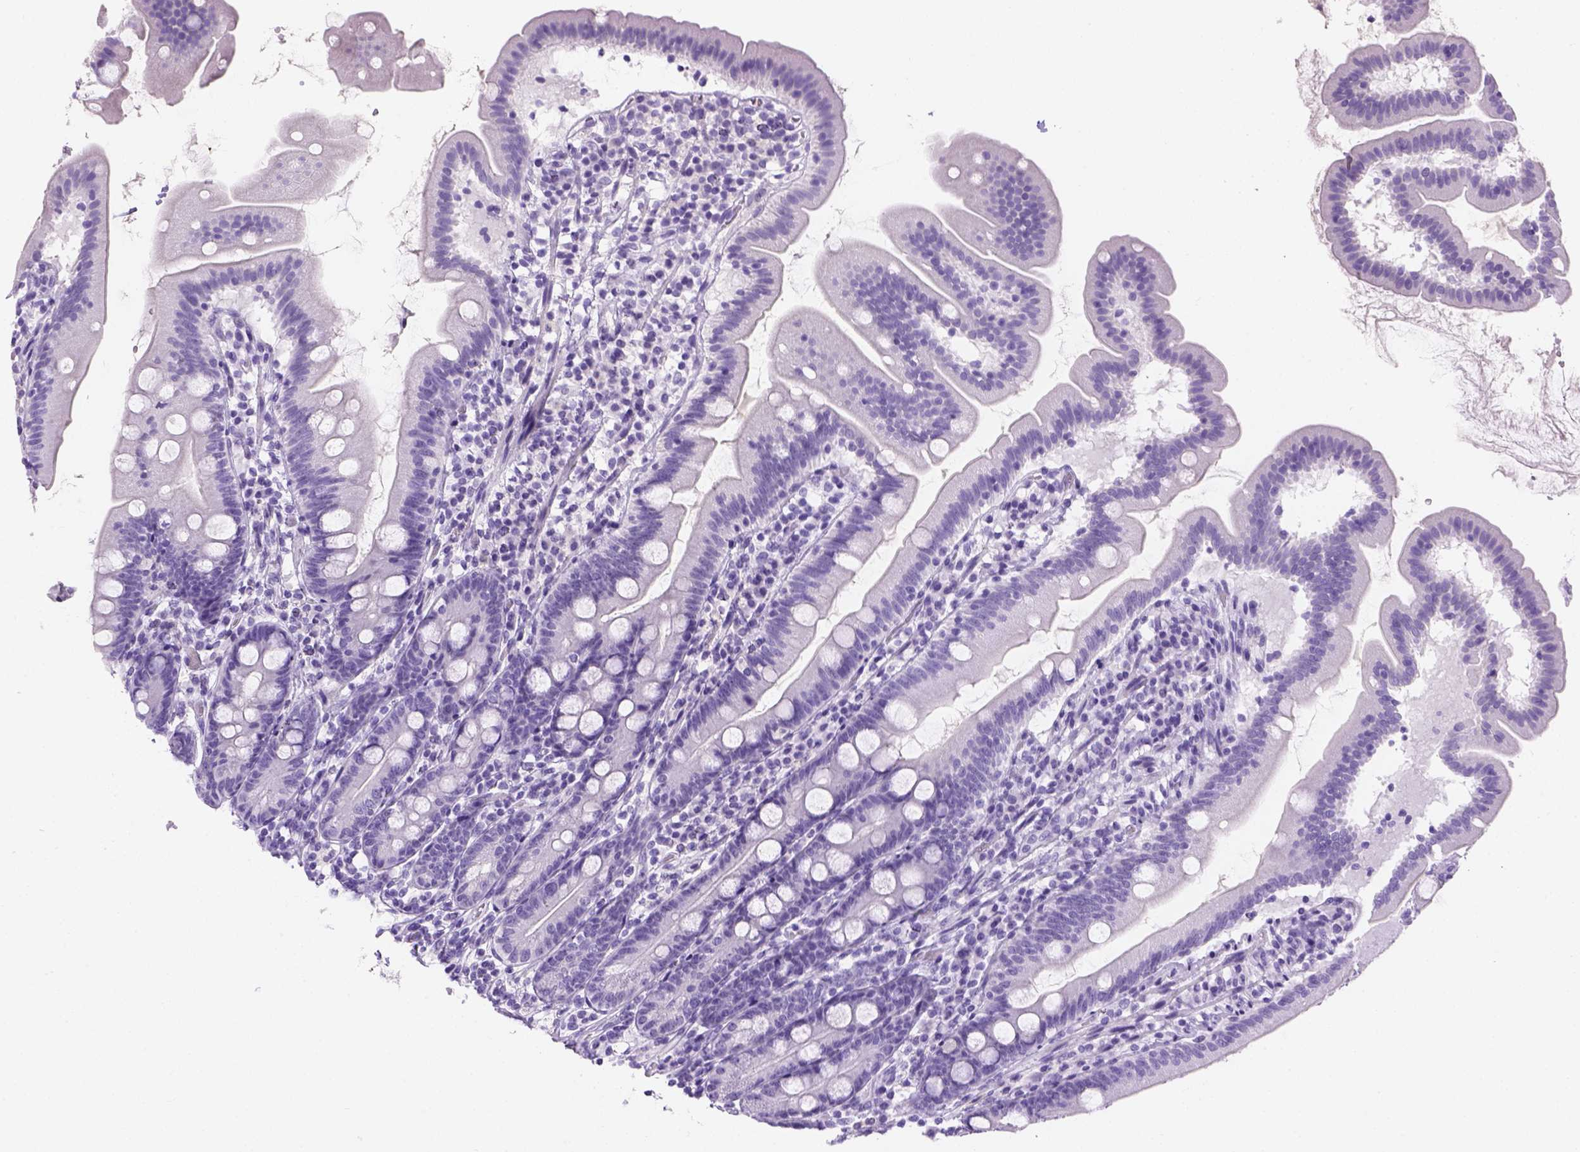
{"staining": {"intensity": "negative", "quantity": "none", "location": "none"}, "tissue": "duodenum", "cell_type": "Glandular cells", "image_type": "normal", "snomed": [{"axis": "morphology", "description": "Normal tissue, NOS"}, {"axis": "topography", "description": "Duodenum"}], "caption": "An immunohistochemistry micrograph of benign duodenum is shown. There is no staining in glandular cells of duodenum.", "gene": "TMEM38A", "patient": {"sex": "female", "age": 67}}